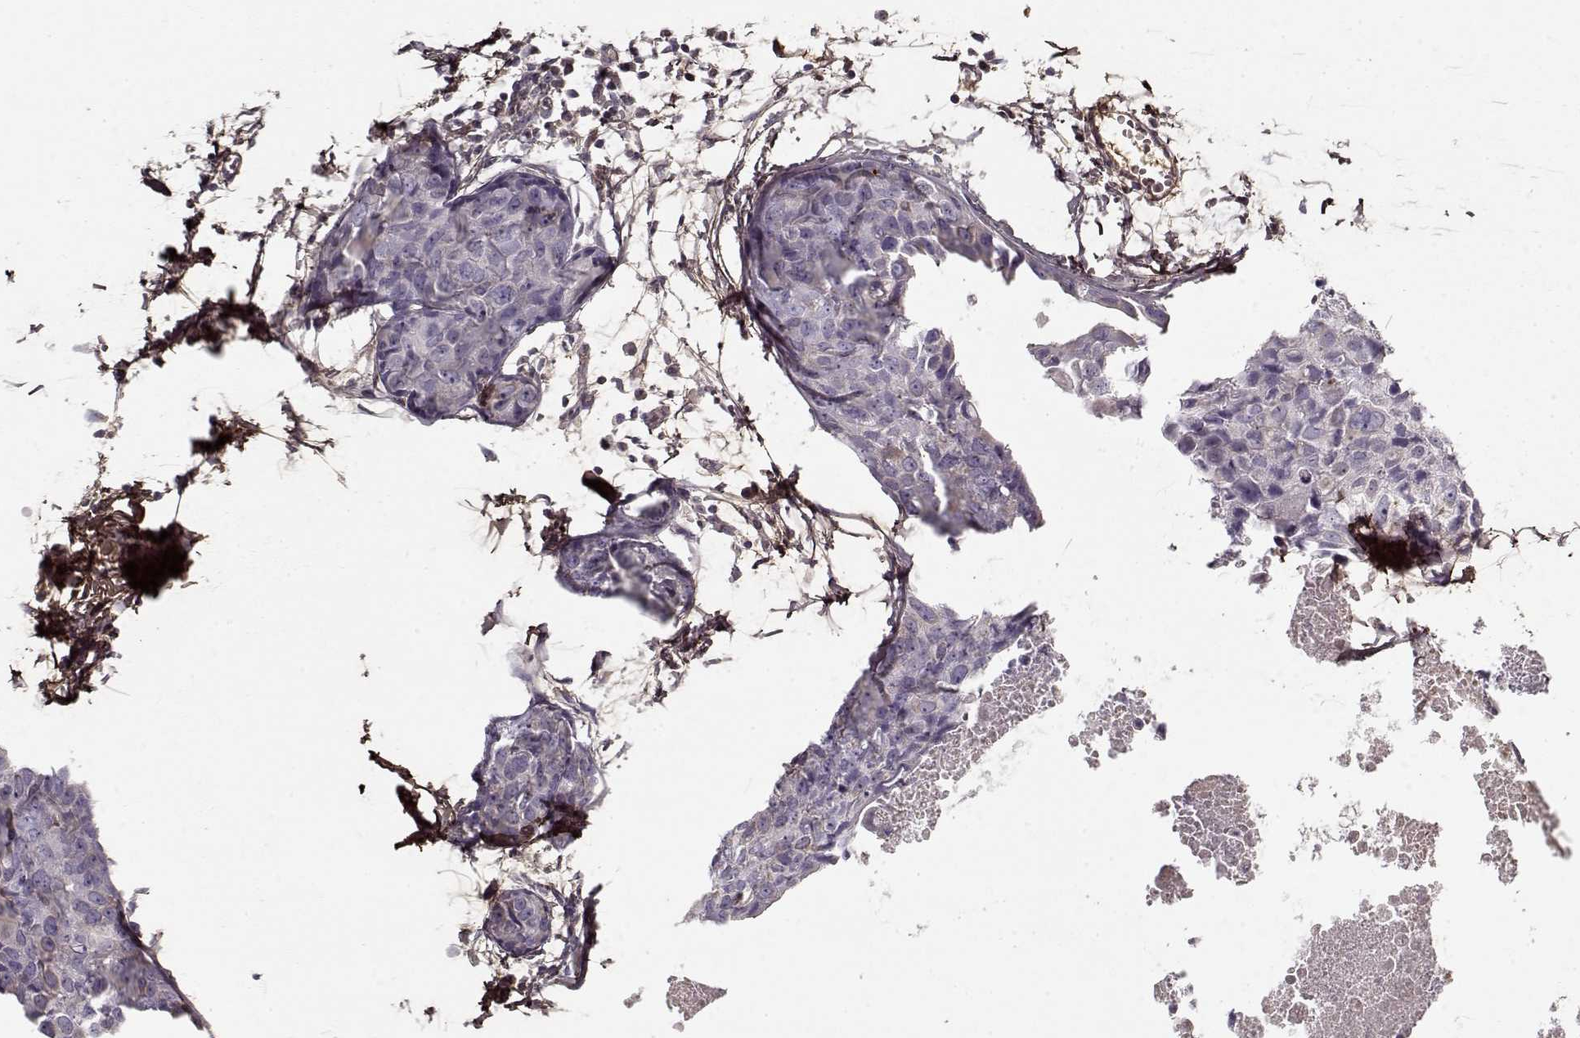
{"staining": {"intensity": "moderate", "quantity": "25%-75%", "location": "cytoplasmic/membranous"}, "tissue": "breast cancer", "cell_type": "Tumor cells", "image_type": "cancer", "snomed": [{"axis": "morphology", "description": "Duct carcinoma"}, {"axis": "topography", "description": "Breast"}], "caption": "Breast infiltrating ductal carcinoma tissue displays moderate cytoplasmic/membranous staining in about 25%-75% of tumor cells, visualized by immunohistochemistry.", "gene": "LUM", "patient": {"sex": "female", "age": 38}}